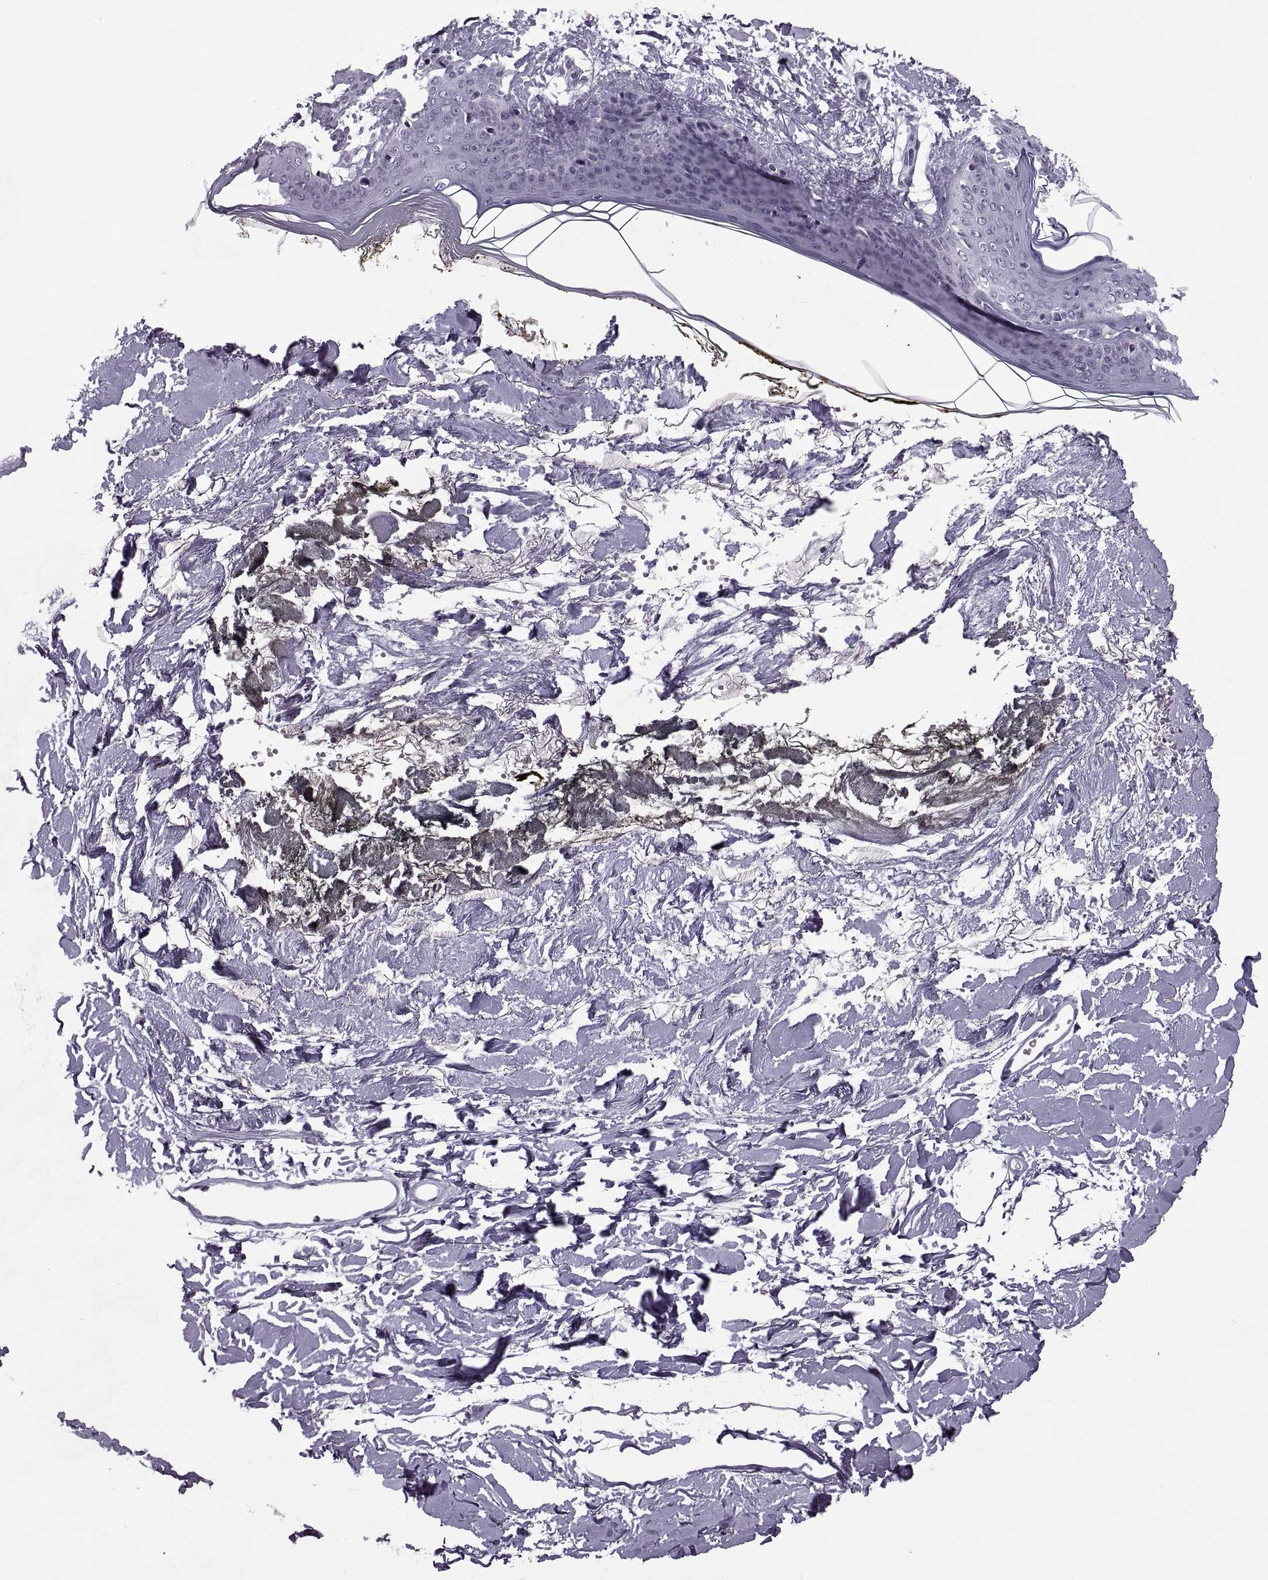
{"staining": {"intensity": "negative", "quantity": "none", "location": "none"}, "tissue": "skin", "cell_type": "Fibroblasts", "image_type": "normal", "snomed": [{"axis": "morphology", "description": "Normal tissue, NOS"}, {"axis": "topography", "description": "Skin"}], "caption": "Immunohistochemistry of unremarkable skin demonstrates no expression in fibroblasts.", "gene": "TBC1D3B", "patient": {"sex": "female", "age": 34}}